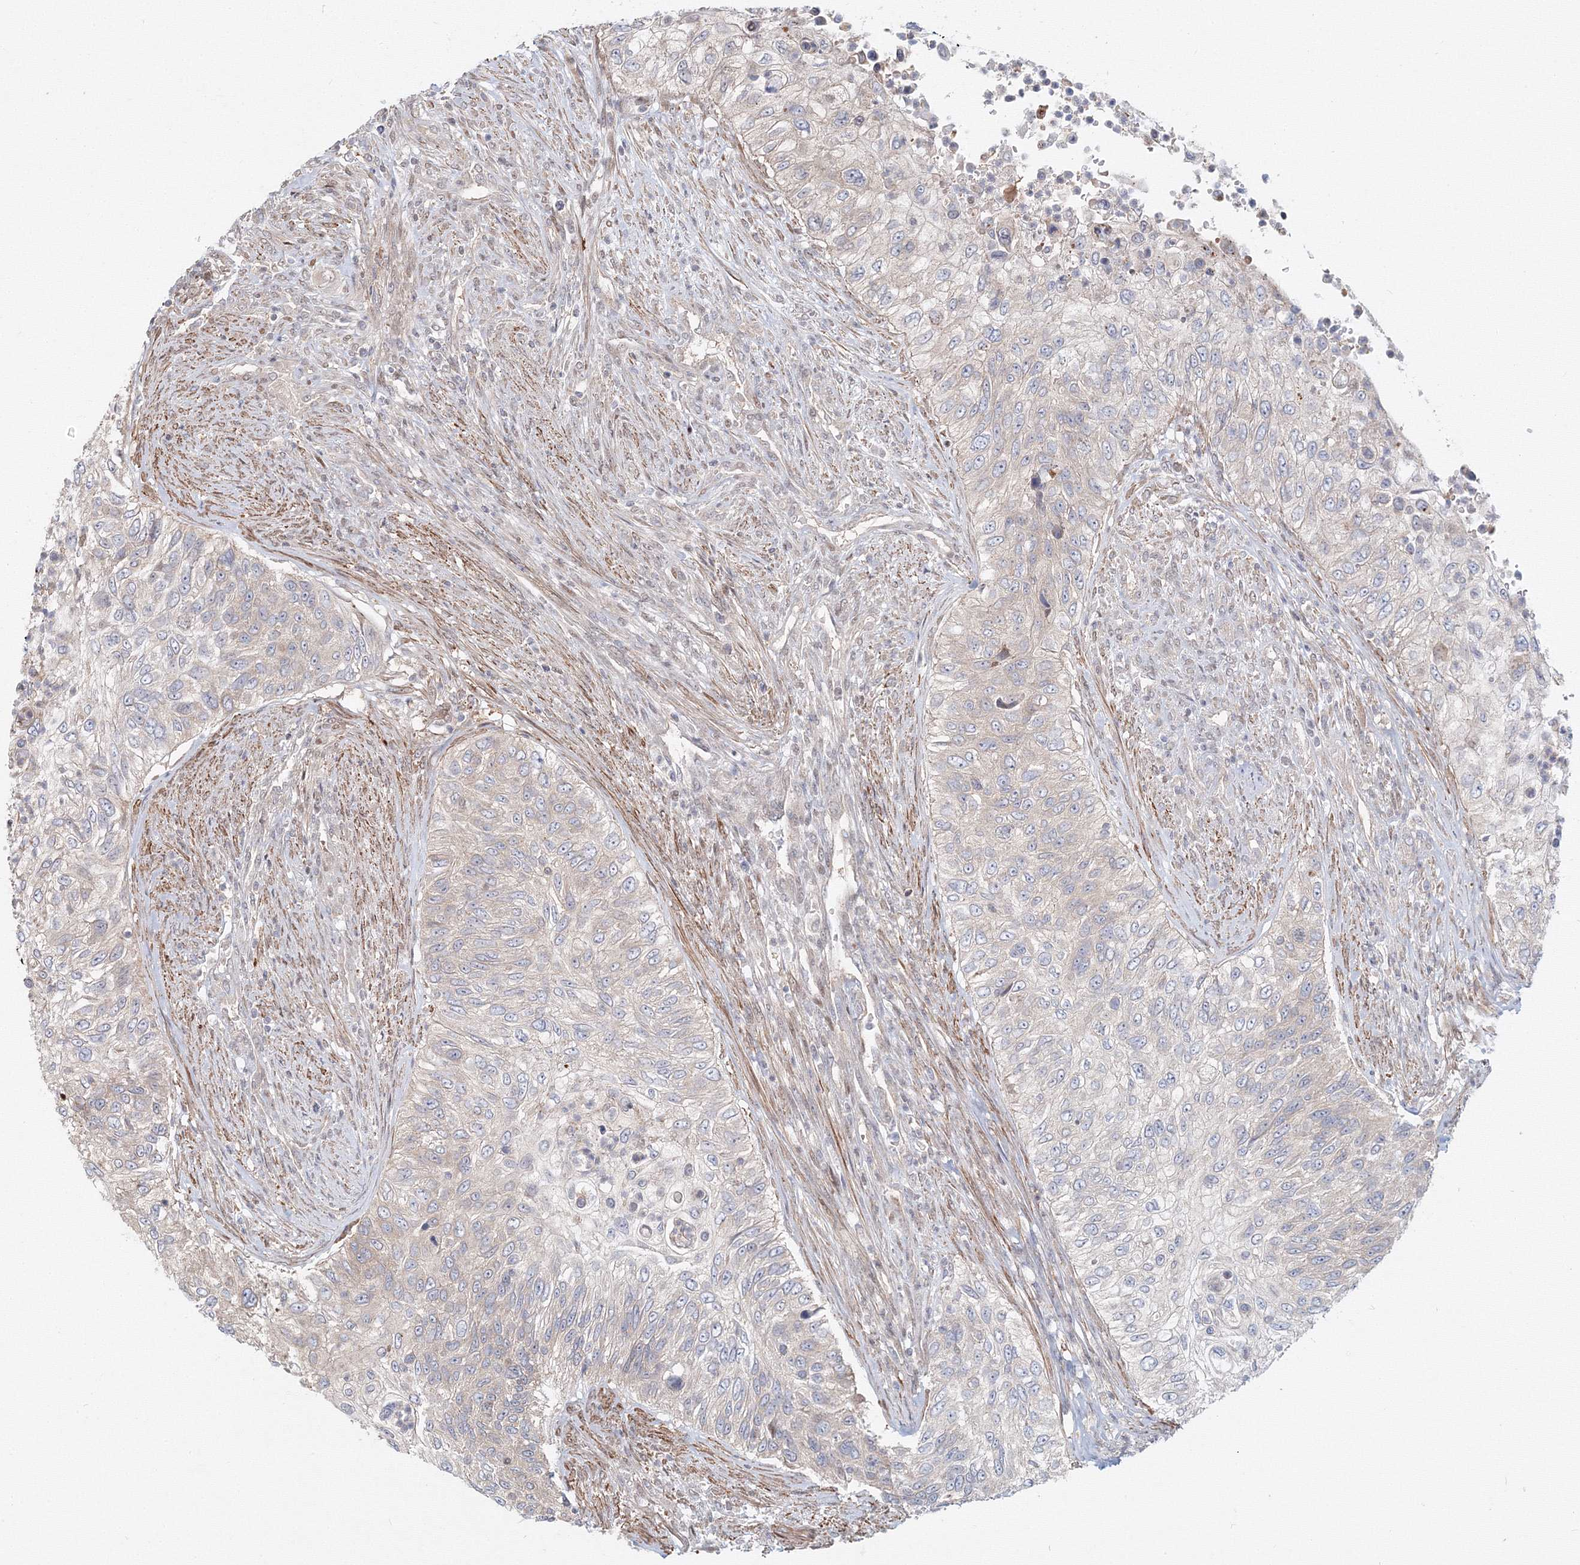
{"staining": {"intensity": "negative", "quantity": "none", "location": "none"}, "tissue": "urothelial cancer", "cell_type": "Tumor cells", "image_type": "cancer", "snomed": [{"axis": "morphology", "description": "Urothelial carcinoma, High grade"}, {"axis": "topography", "description": "Urinary bladder"}], "caption": "Photomicrograph shows no significant protein staining in tumor cells of high-grade urothelial carcinoma. The staining was performed using DAB (3,3'-diaminobenzidine) to visualize the protein expression in brown, while the nuclei were stained in blue with hematoxylin (Magnification: 20x).", "gene": "ARHGAP21", "patient": {"sex": "female", "age": 60}}